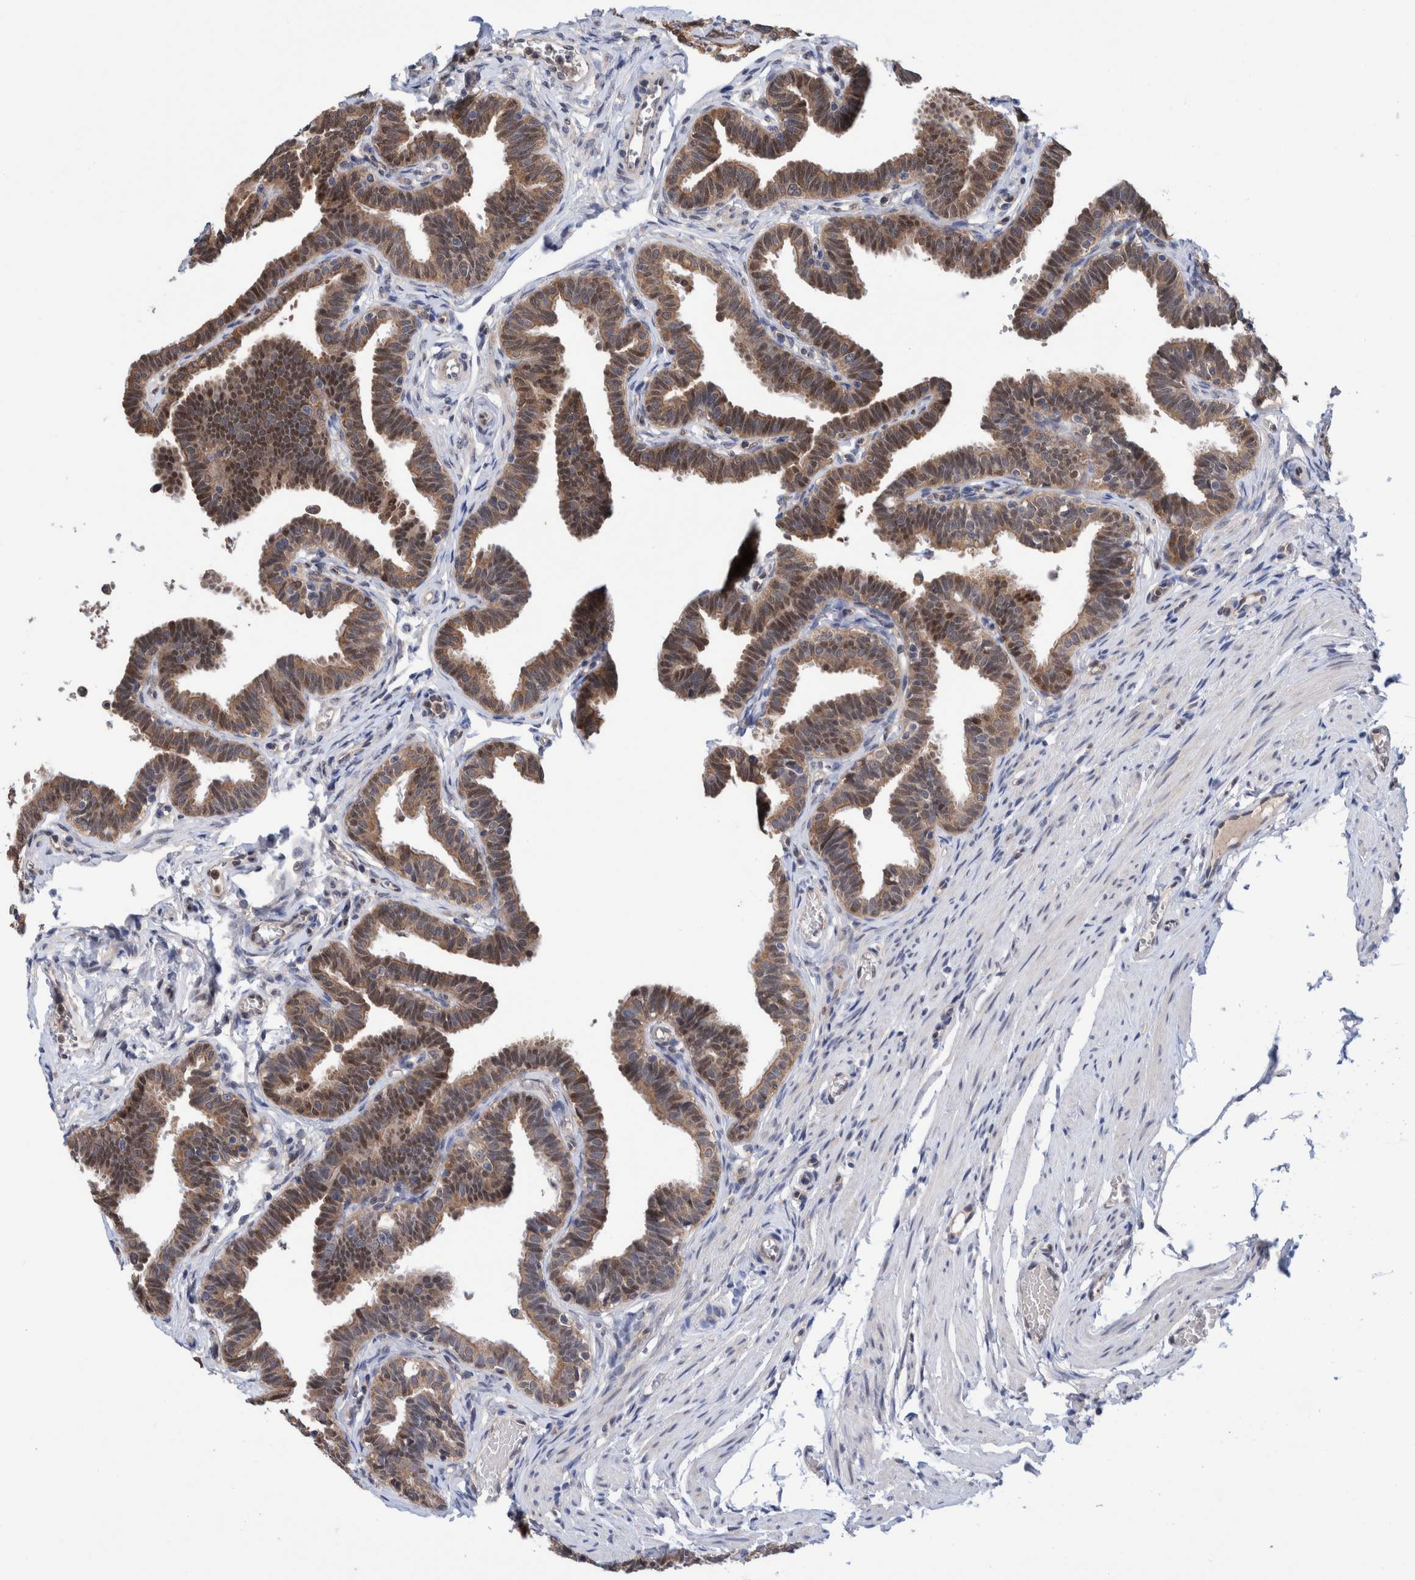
{"staining": {"intensity": "moderate", "quantity": ">75%", "location": "cytoplasmic/membranous,nuclear"}, "tissue": "fallopian tube", "cell_type": "Glandular cells", "image_type": "normal", "snomed": [{"axis": "morphology", "description": "Normal tissue, NOS"}, {"axis": "topography", "description": "Fallopian tube"}, {"axis": "topography", "description": "Ovary"}], "caption": "Fallopian tube stained for a protein shows moderate cytoplasmic/membranous,nuclear positivity in glandular cells. The staining was performed using DAB, with brown indicating positive protein expression. Nuclei are stained blue with hematoxylin.", "gene": "PFAS", "patient": {"sex": "female", "age": 23}}